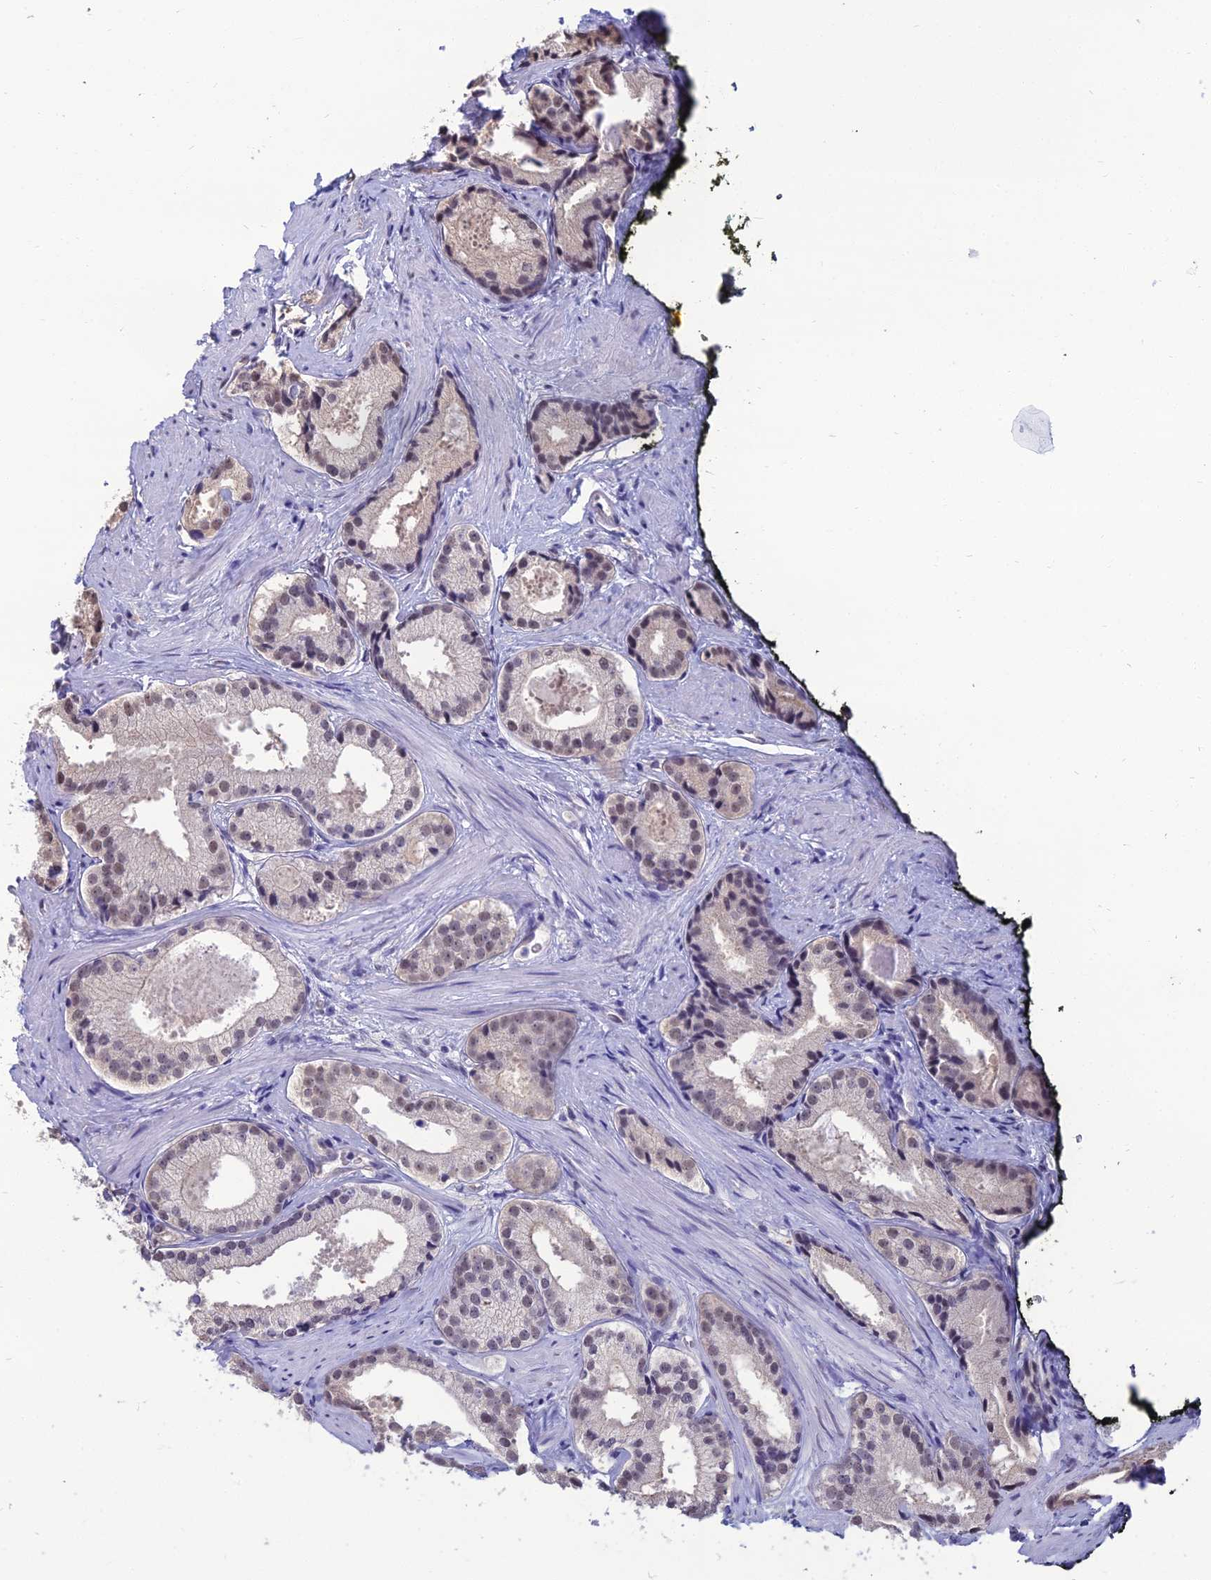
{"staining": {"intensity": "weak", "quantity": "<25%", "location": "nuclear"}, "tissue": "prostate cancer", "cell_type": "Tumor cells", "image_type": "cancer", "snomed": [{"axis": "morphology", "description": "Adenocarcinoma, Low grade"}, {"axis": "topography", "description": "Prostate"}], "caption": "Prostate cancer stained for a protein using immunohistochemistry exhibits no staining tumor cells.", "gene": "SRSF7", "patient": {"sex": "male", "age": 57}}